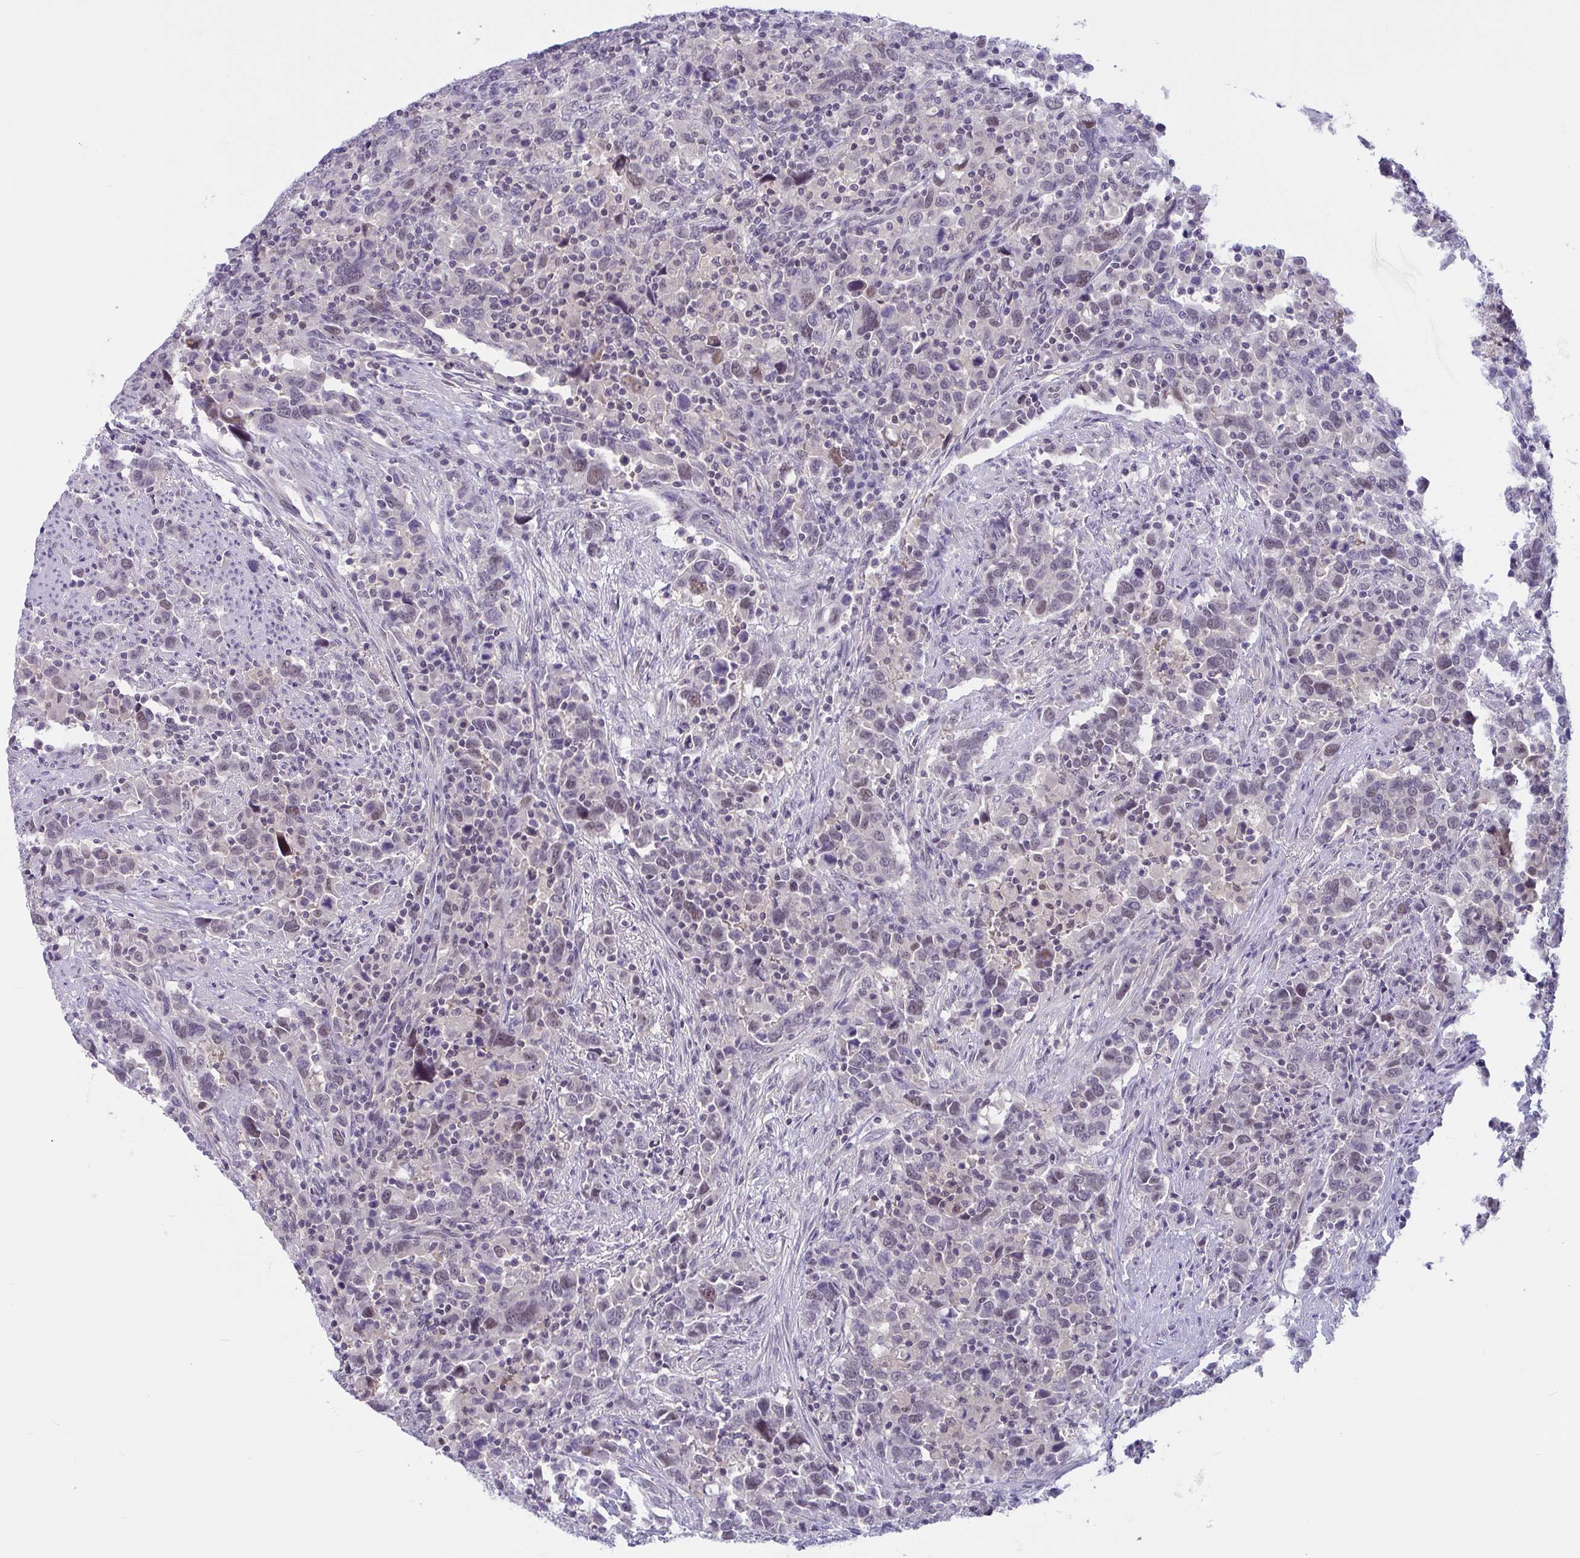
{"staining": {"intensity": "weak", "quantity": "<25%", "location": "nuclear"}, "tissue": "urothelial cancer", "cell_type": "Tumor cells", "image_type": "cancer", "snomed": [{"axis": "morphology", "description": "Urothelial carcinoma, High grade"}, {"axis": "topography", "description": "Urinary bladder"}], "caption": "A histopathology image of high-grade urothelial carcinoma stained for a protein reveals no brown staining in tumor cells. (Immunohistochemistry (ihc), brightfield microscopy, high magnification).", "gene": "TSN", "patient": {"sex": "male", "age": 61}}